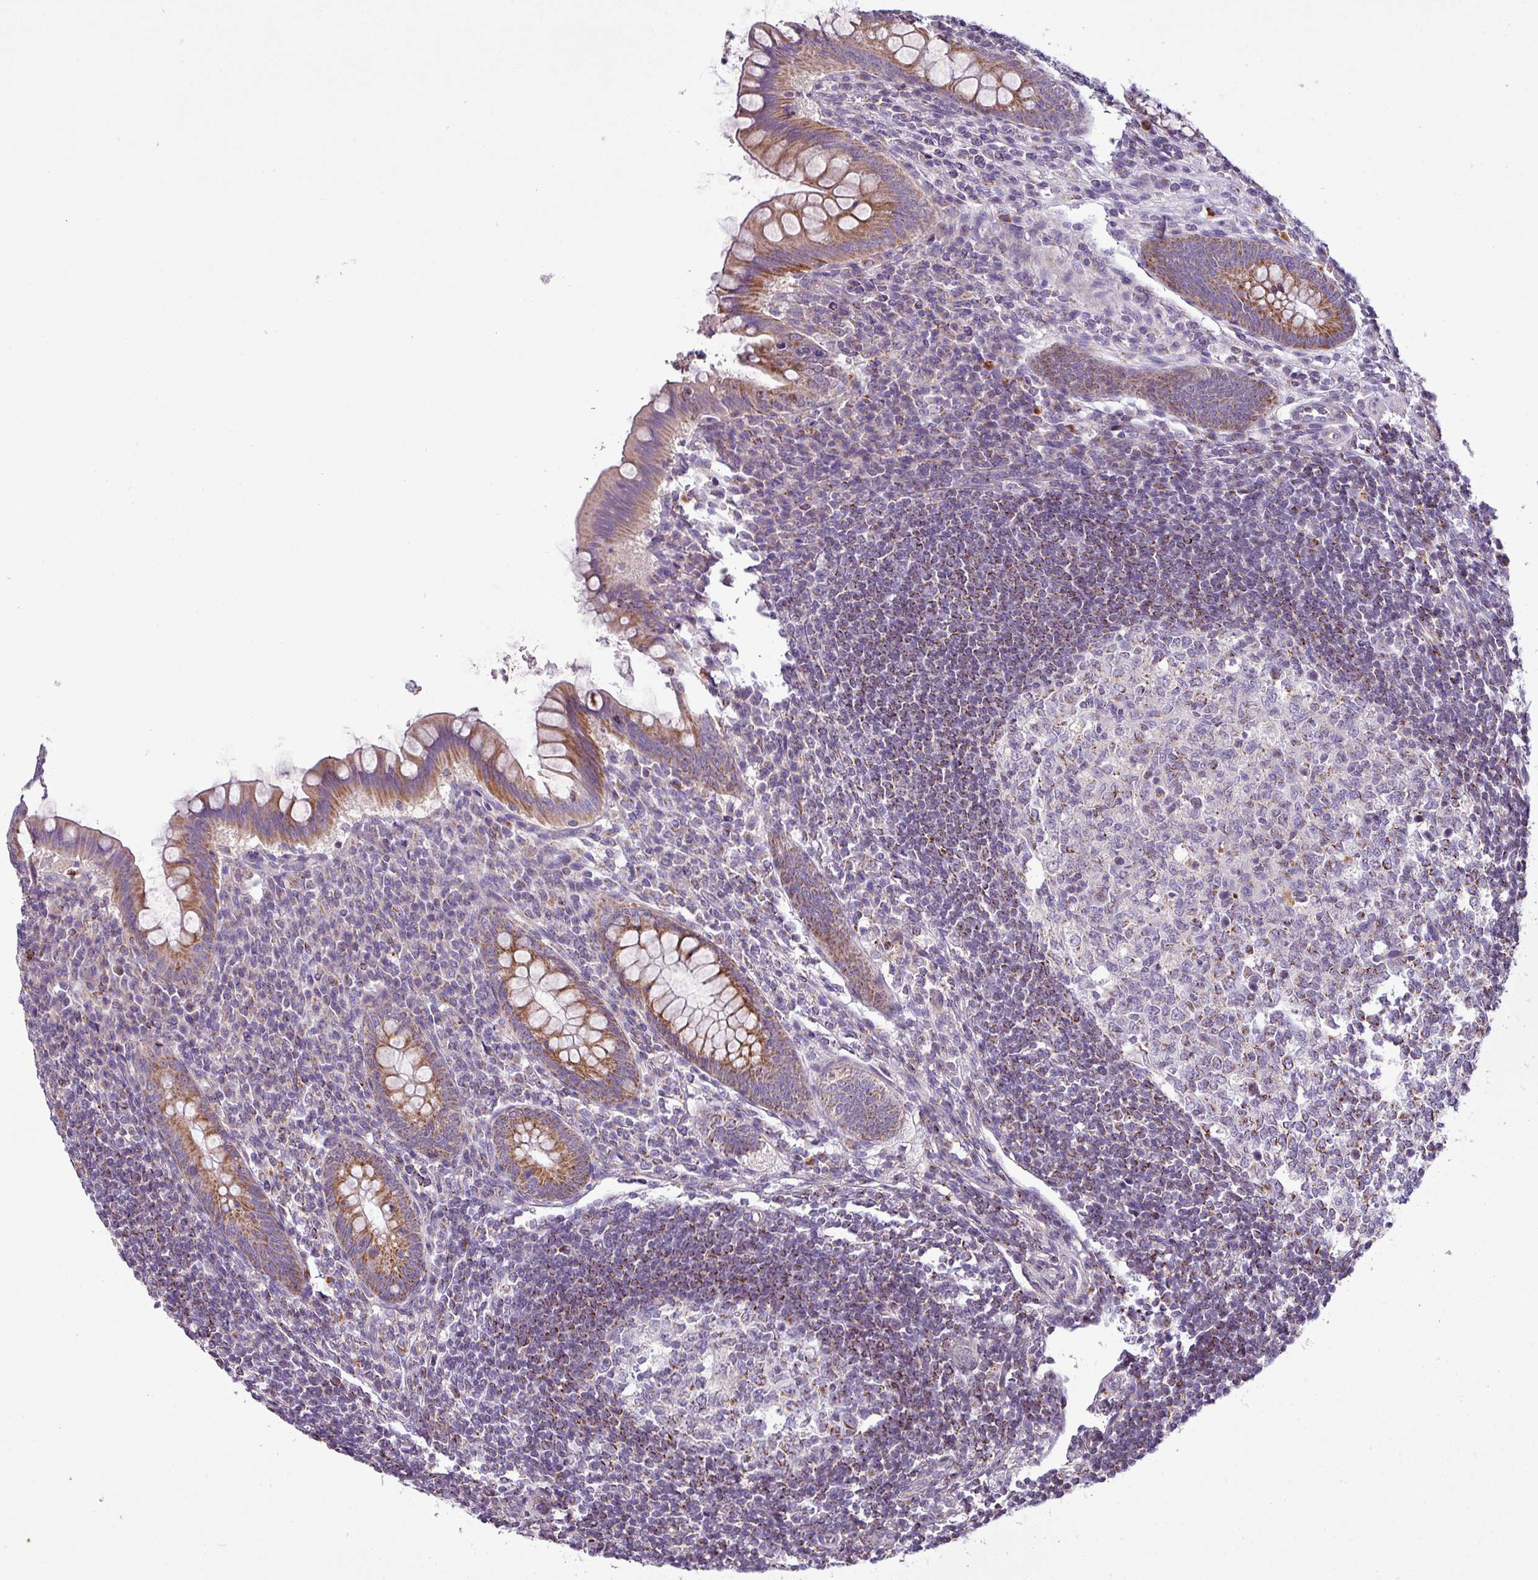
{"staining": {"intensity": "moderate", "quantity": ">75%", "location": "cytoplasmic/membranous"}, "tissue": "appendix", "cell_type": "Glandular cells", "image_type": "normal", "snomed": [{"axis": "morphology", "description": "Normal tissue, NOS"}, {"axis": "topography", "description": "Appendix"}], "caption": "An immunohistochemistry (IHC) histopathology image of benign tissue is shown. Protein staining in brown labels moderate cytoplasmic/membranous positivity in appendix within glandular cells.", "gene": "PNMA6A", "patient": {"sex": "female", "age": 33}}